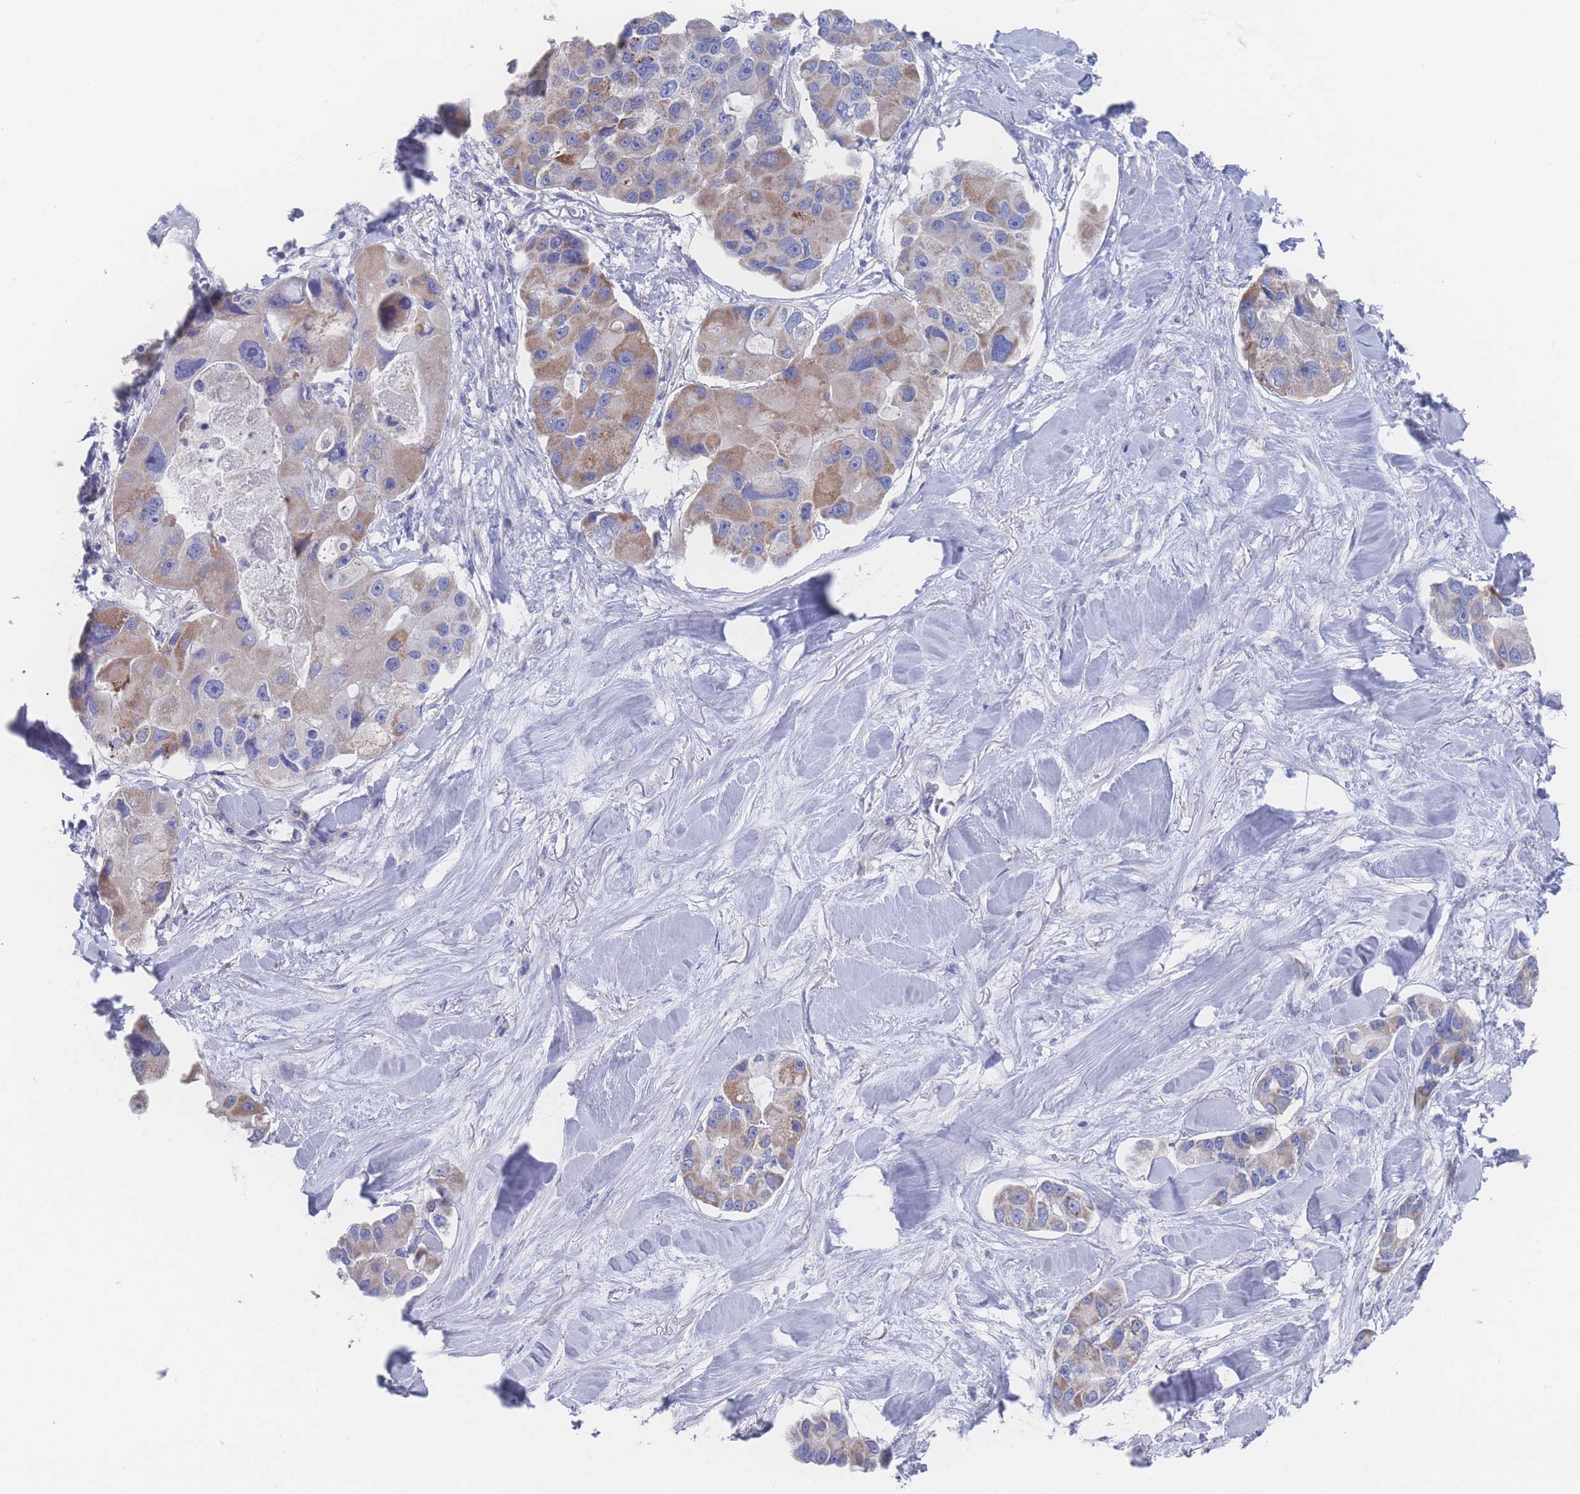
{"staining": {"intensity": "moderate", "quantity": "25%-75%", "location": "cytoplasmic/membranous"}, "tissue": "lung cancer", "cell_type": "Tumor cells", "image_type": "cancer", "snomed": [{"axis": "morphology", "description": "Adenocarcinoma, NOS"}, {"axis": "topography", "description": "Lung"}], "caption": "Adenocarcinoma (lung) tissue demonstrates moderate cytoplasmic/membranous positivity in approximately 25%-75% of tumor cells, visualized by immunohistochemistry.", "gene": "SNPH", "patient": {"sex": "female", "age": 54}}